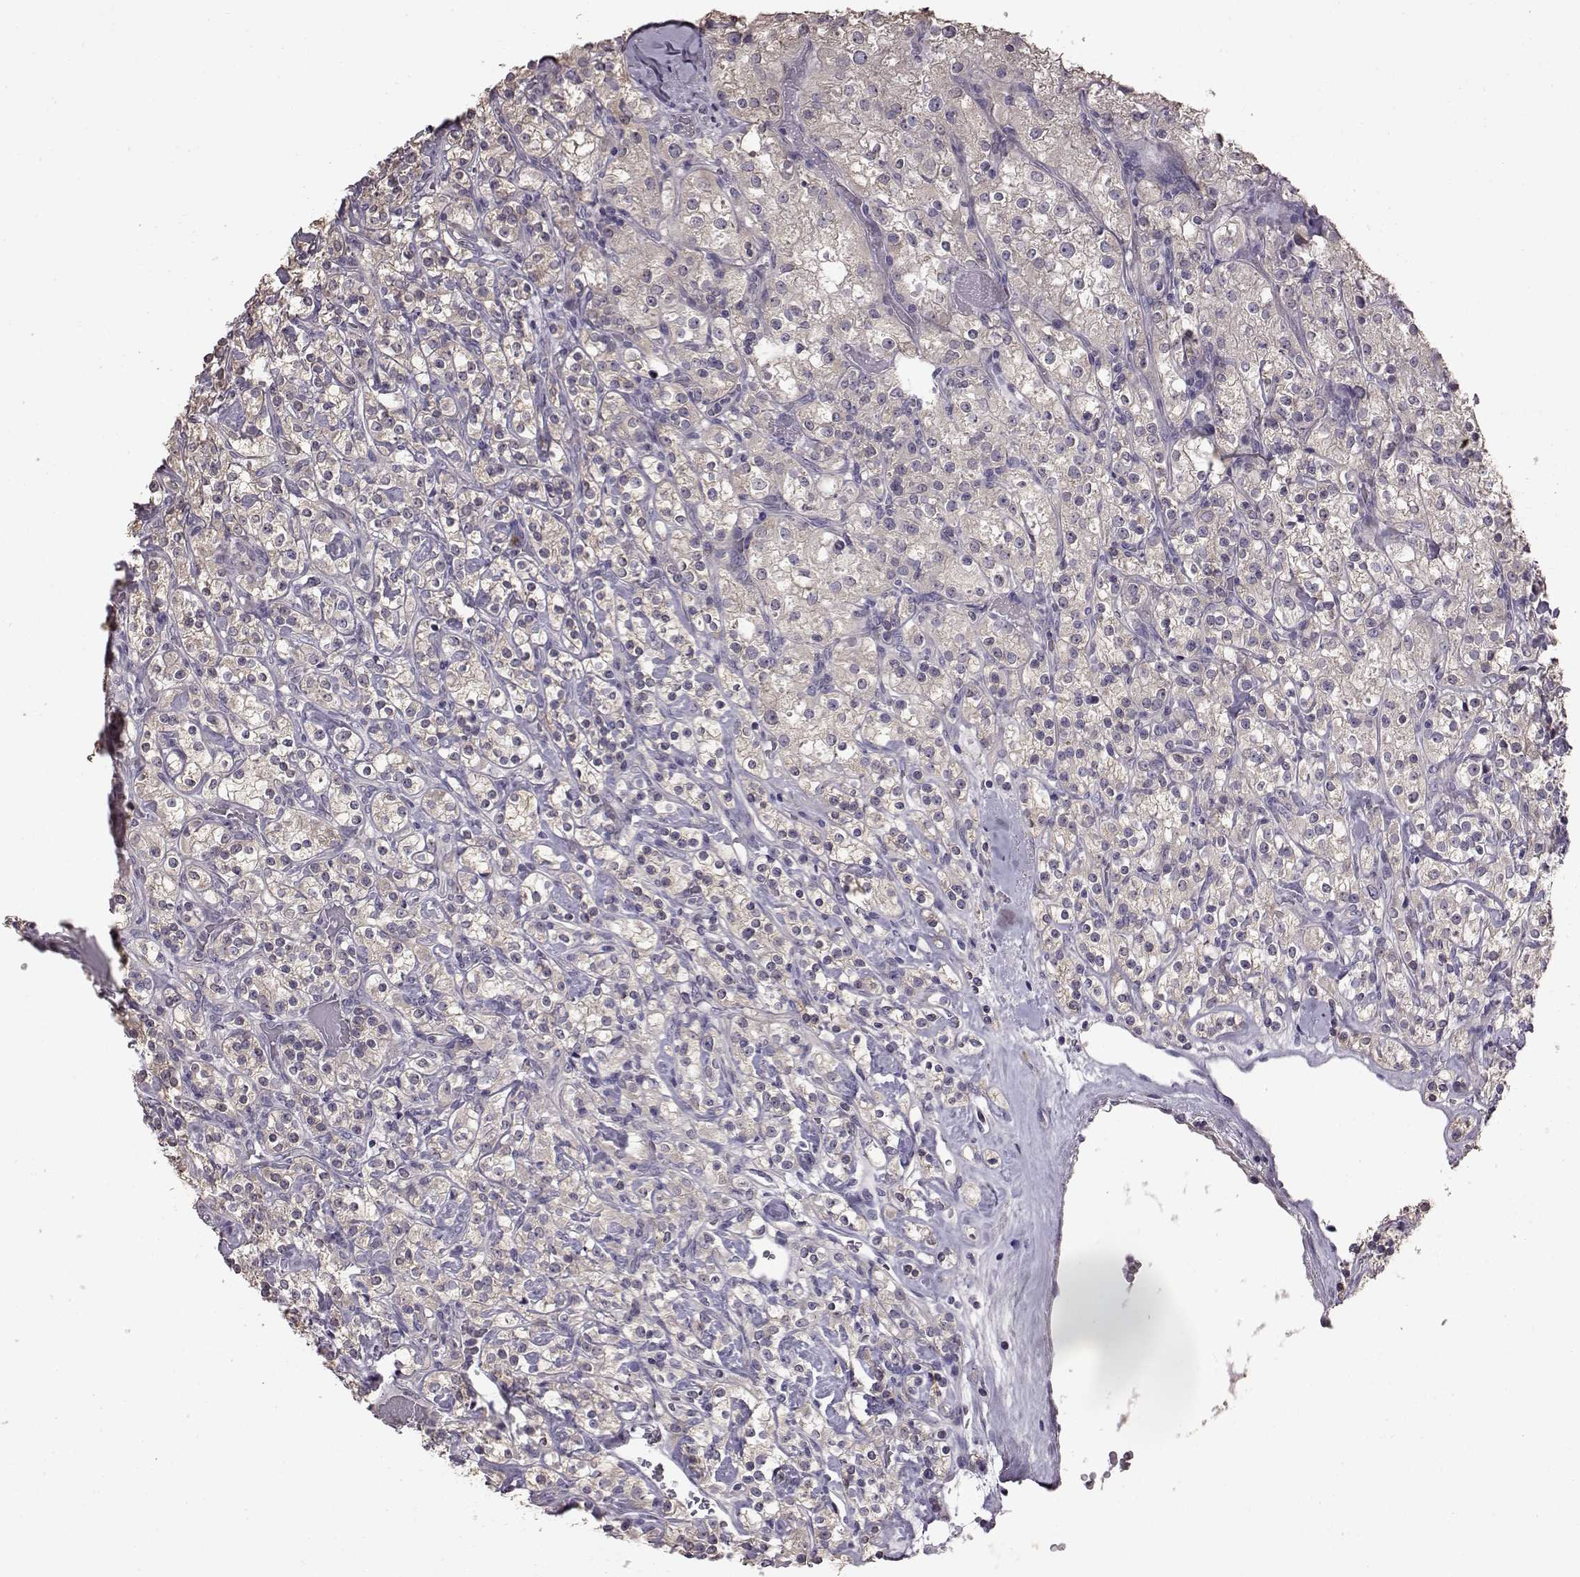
{"staining": {"intensity": "negative", "quantity": "none", "location": "none"}, "tissue": "renal cancer", "cell_type": "Tumor cells", "image_type": "cancer", "snomed": [{"axis": "morphology", "description": "Adenocarcinoma, NOS"}, {"axis": "topography", "description": "Kidney"}], "caption": "Micrograph shows no protein expression in tumor cells of renal adenocarcinoma tissue. Brightfield microscopy of immunohistochemistry stained with DAB (3,3'-diaminobenzidine) (brown) and hematoxylin (blue), captured at high magnification.", "gene": "ADGRG2", "patient": {"sex": "male", "age": 77}}